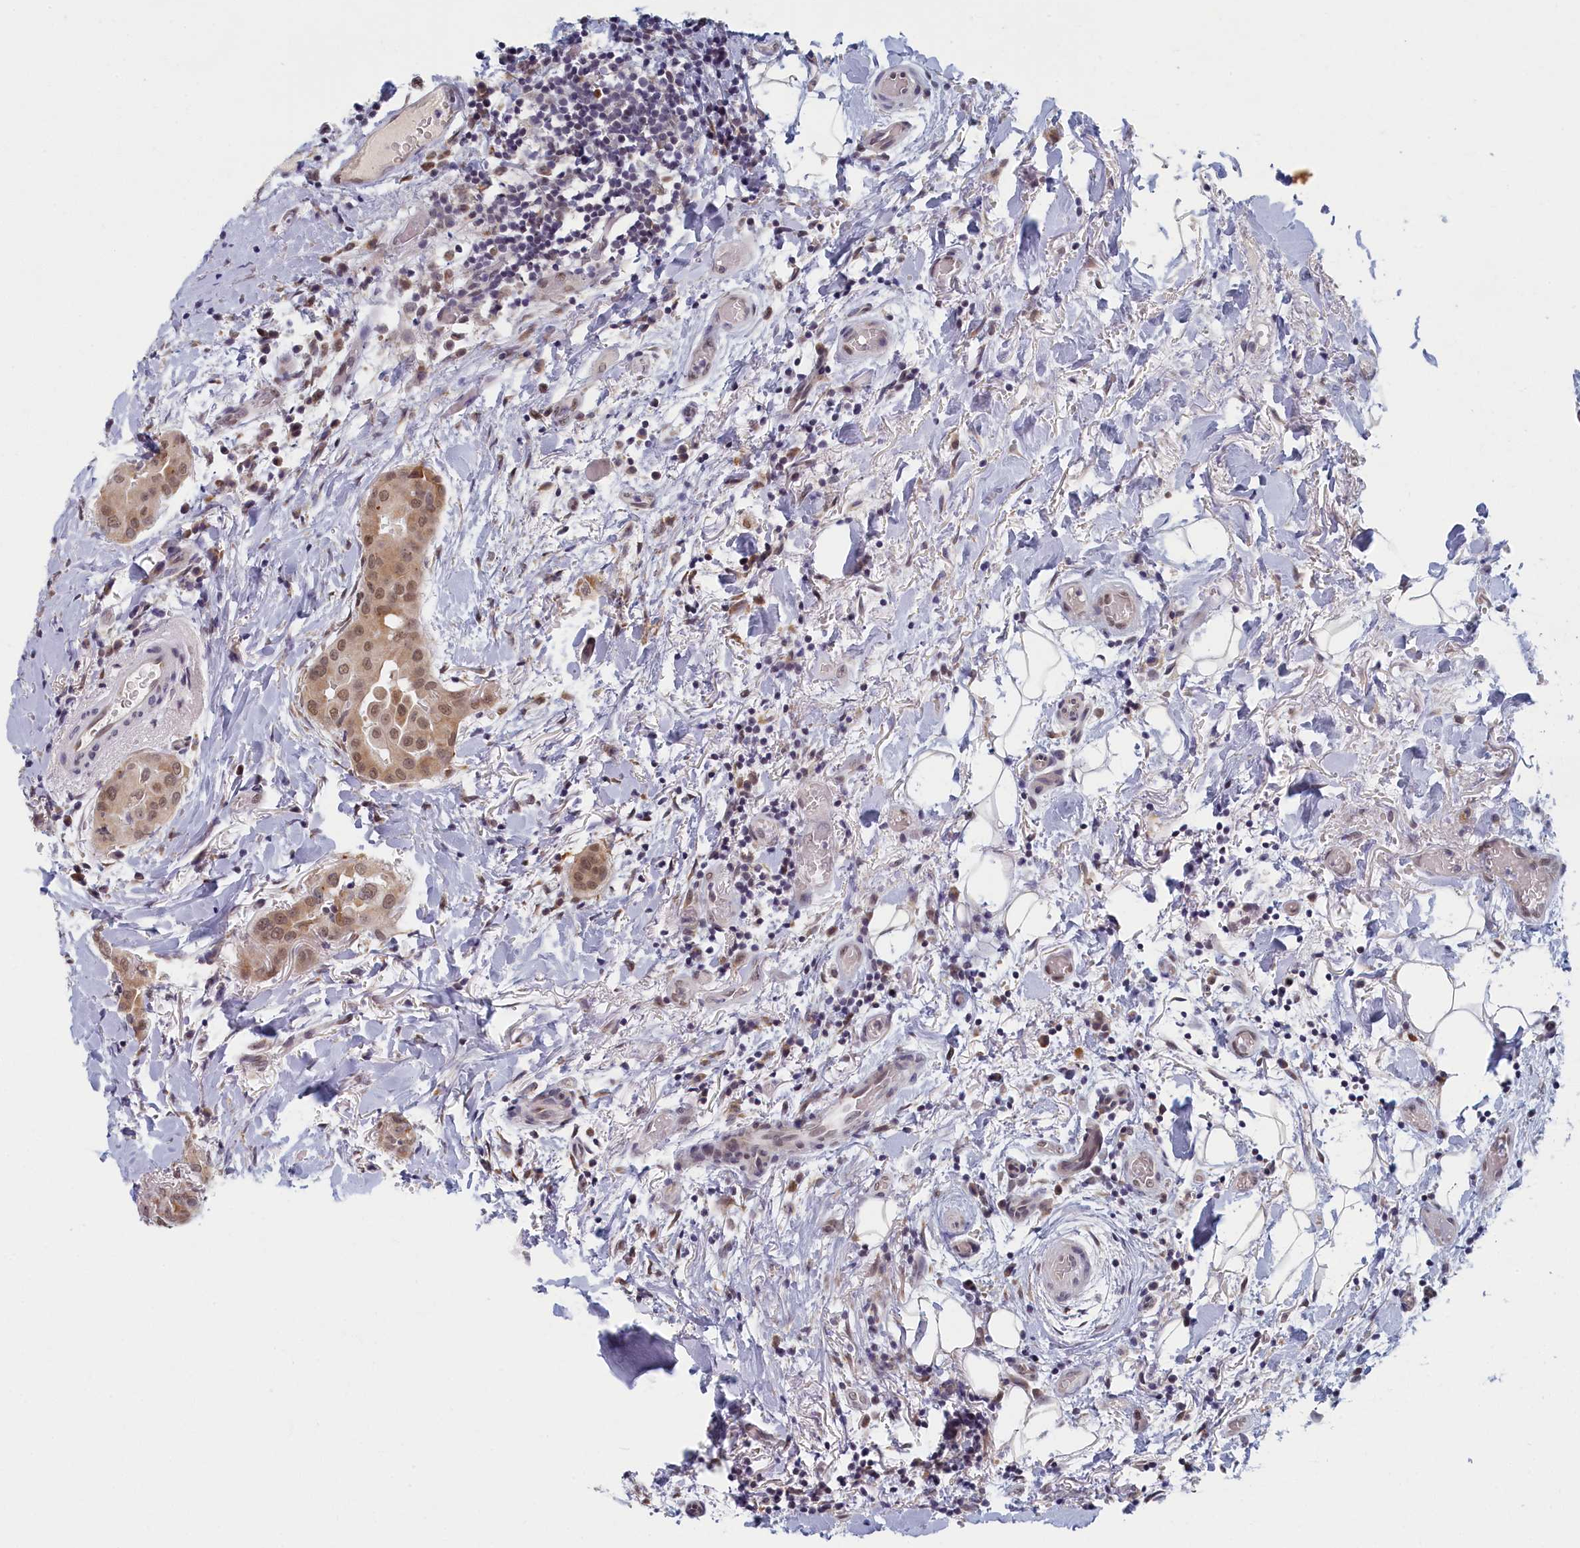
{"staining": {"intensity": "moderate", "quantity": "<25%", "location": "cytoplasmic/membranous,nuclear"}, "tissue": "thyroid cancer", "cell_type": "Tumor cells", "image_type": "cancer", "snomed": [{"axis": "morphology", "description": "Papillary adenocarcinoma, NOS"}, {"axis": "topography", "description": "Thyroid gland"}], "caption": "This histopathology image exhibits thyroid cancer (papillary adenocarcinoma) stained with IHC to label a protein in brown. The cytoplasmic/membranous and nuclear of tumor cells show moderate positivity for the protein. Nuclei are counter-stained blue.", "gene": "DNAJC17", "patient": {"sex": "male", "age": 33}}